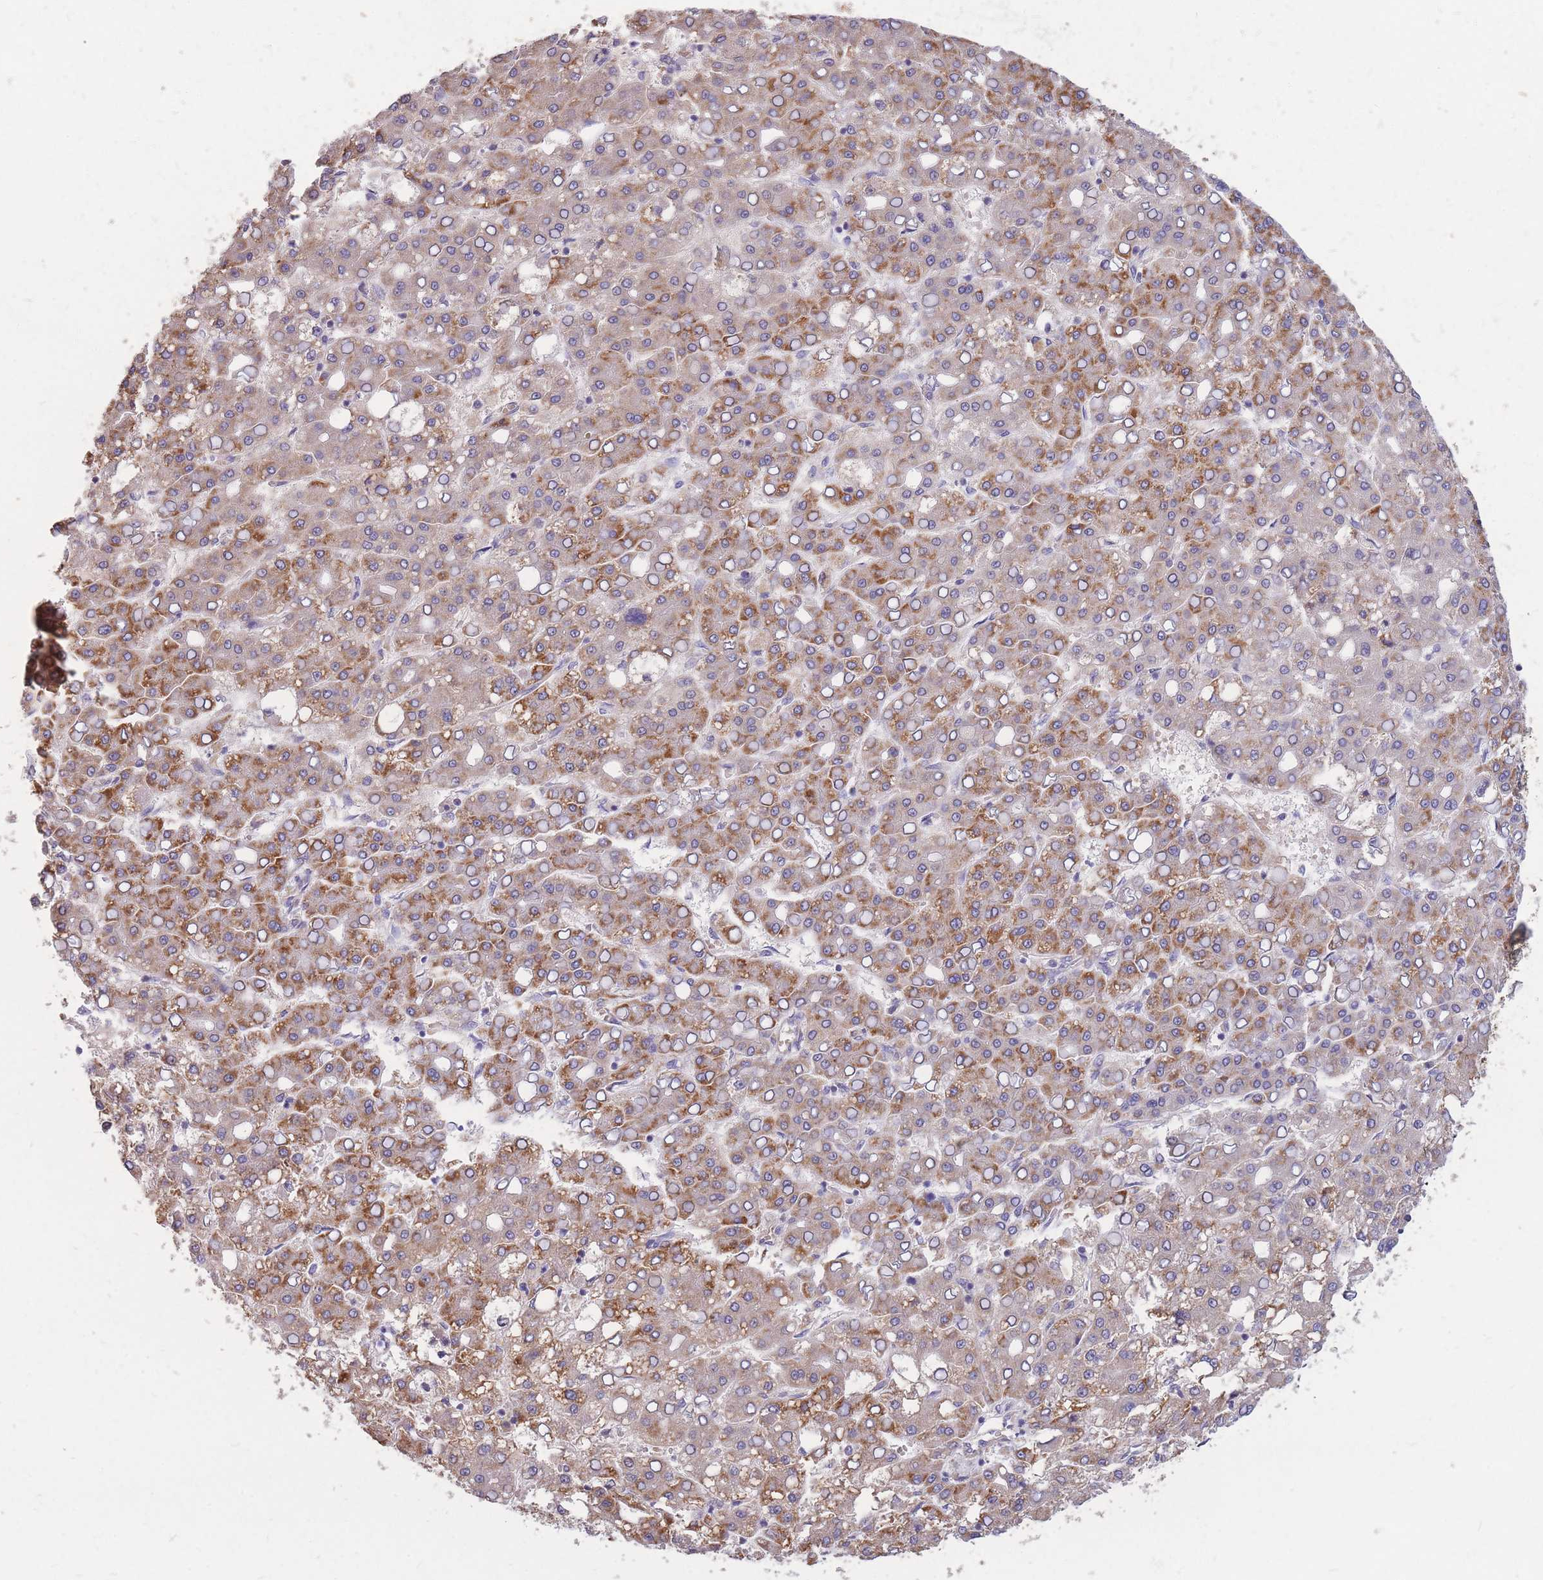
{"staining": {"intensity": "strong", "quantity": "25%-75%", "location": "cytoplasmic/membranous"}, "tissue": "liver cancer", "cell_type": "Tumor cells", "image_type": "cancer", "snomed": [{"axis": "morphology", "description": "Carcinoma, Hepatocellular, NOS"}, {"axis": "topography", "description": "Liver"}], "caption": "Human liver hepatocellular carcinoma stained for a protein (brown) demonstrates strong cytoplasmic/membranous positive expression in approximately 25%-75% of tumor cells.", "gene": "MRPS9", "patient": {"sex": "male", "age": 65}}